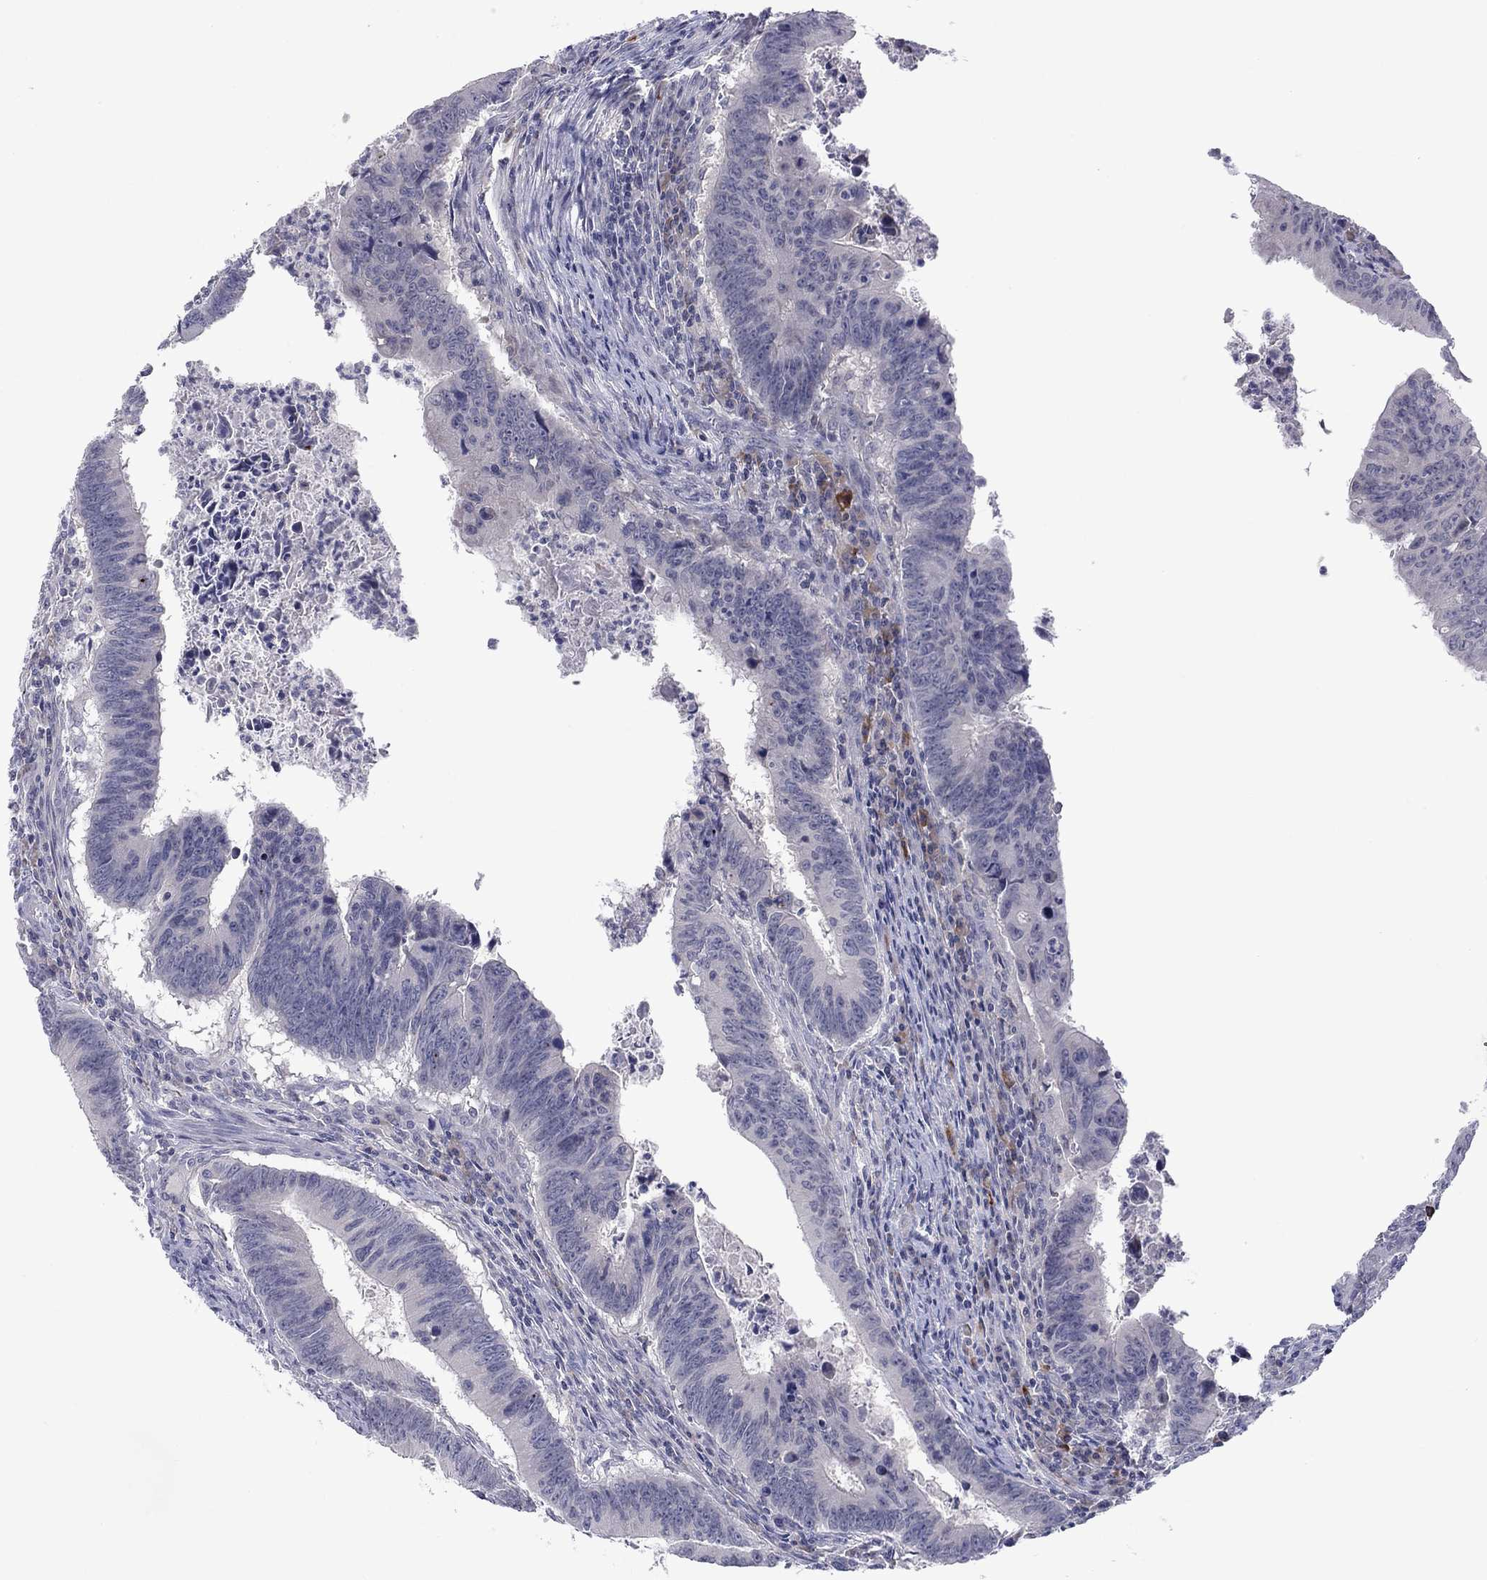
{"staining": {"intensity": "negative", "quantity": "none", "location": "none"}, "tissue": "colorectal cancer", "cell_type": "Tumor cells", "image_type": "cancer", "snomed": [{"axis": "morphology", "description": "Adenocarcinoma, NOS"}, {"axis": "topography", "description": "Colon"}], "caption": "A high-resolution image shows immunohistochemistry (IHC) staining of adenocarcinoma (colorectal), which displays no significant positivity in tumor cells.", "gene": "CACNA1A", "patient": {"sex": "female", "age": 87}}